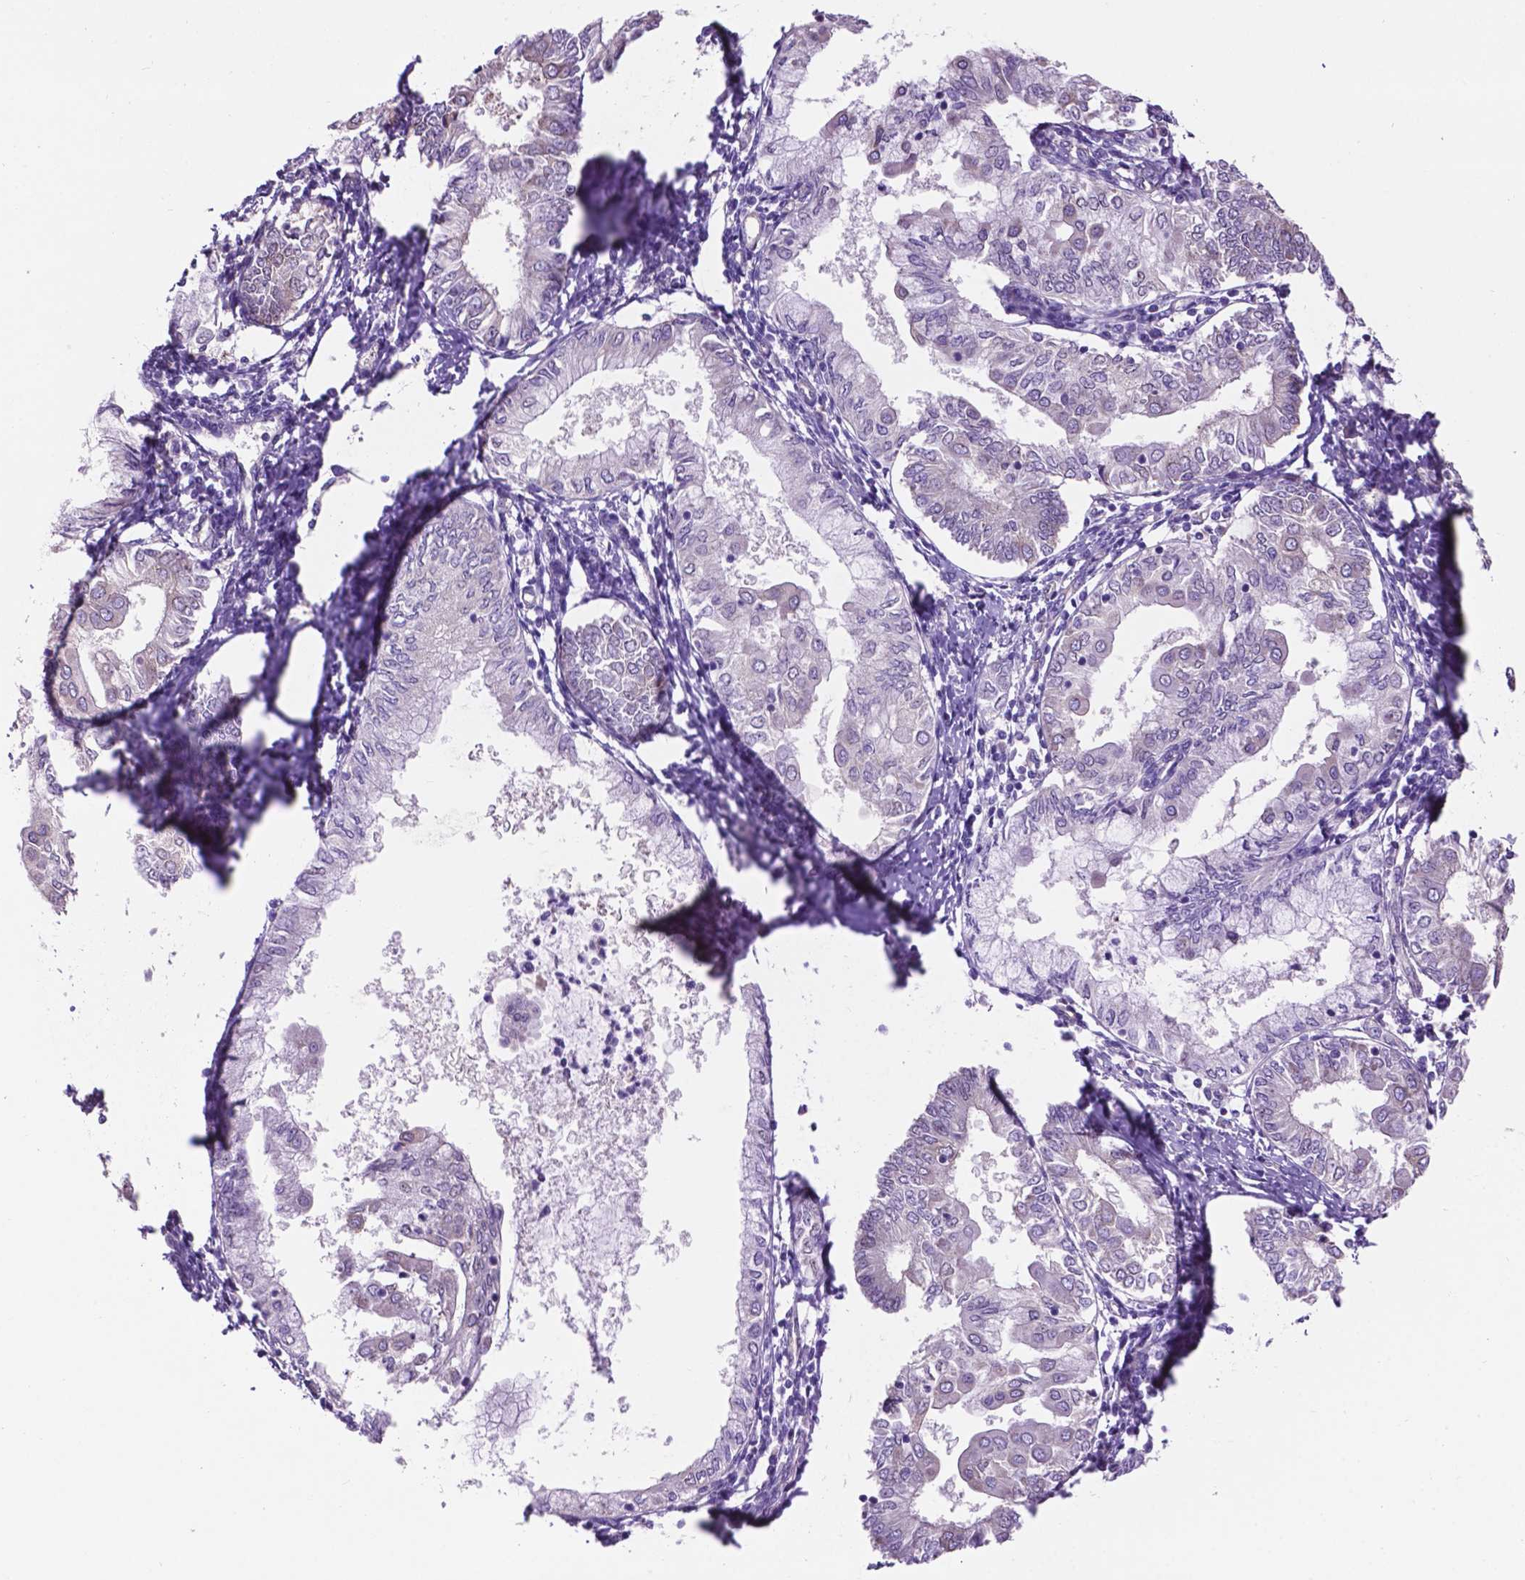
{"staining": {"intensity": "negative", "quantity": "none", "location": "none"}, "tissue": "endometrial cancer", "cell_type": "Tumor cells", "image_type": "cancer", "snomed": [{"axis": "morphology", "description": "Adenocarcinoma, NOS"}, {"axis": "topography", "description": "Endometrium"}], "caption": "This is a histopathology image of IHC staining of adenocarcinoma (endometrial), which shows no positivity in tumor cells.", "gene": "SPDYA", "patient": {"sex": "female", "age": 68}}